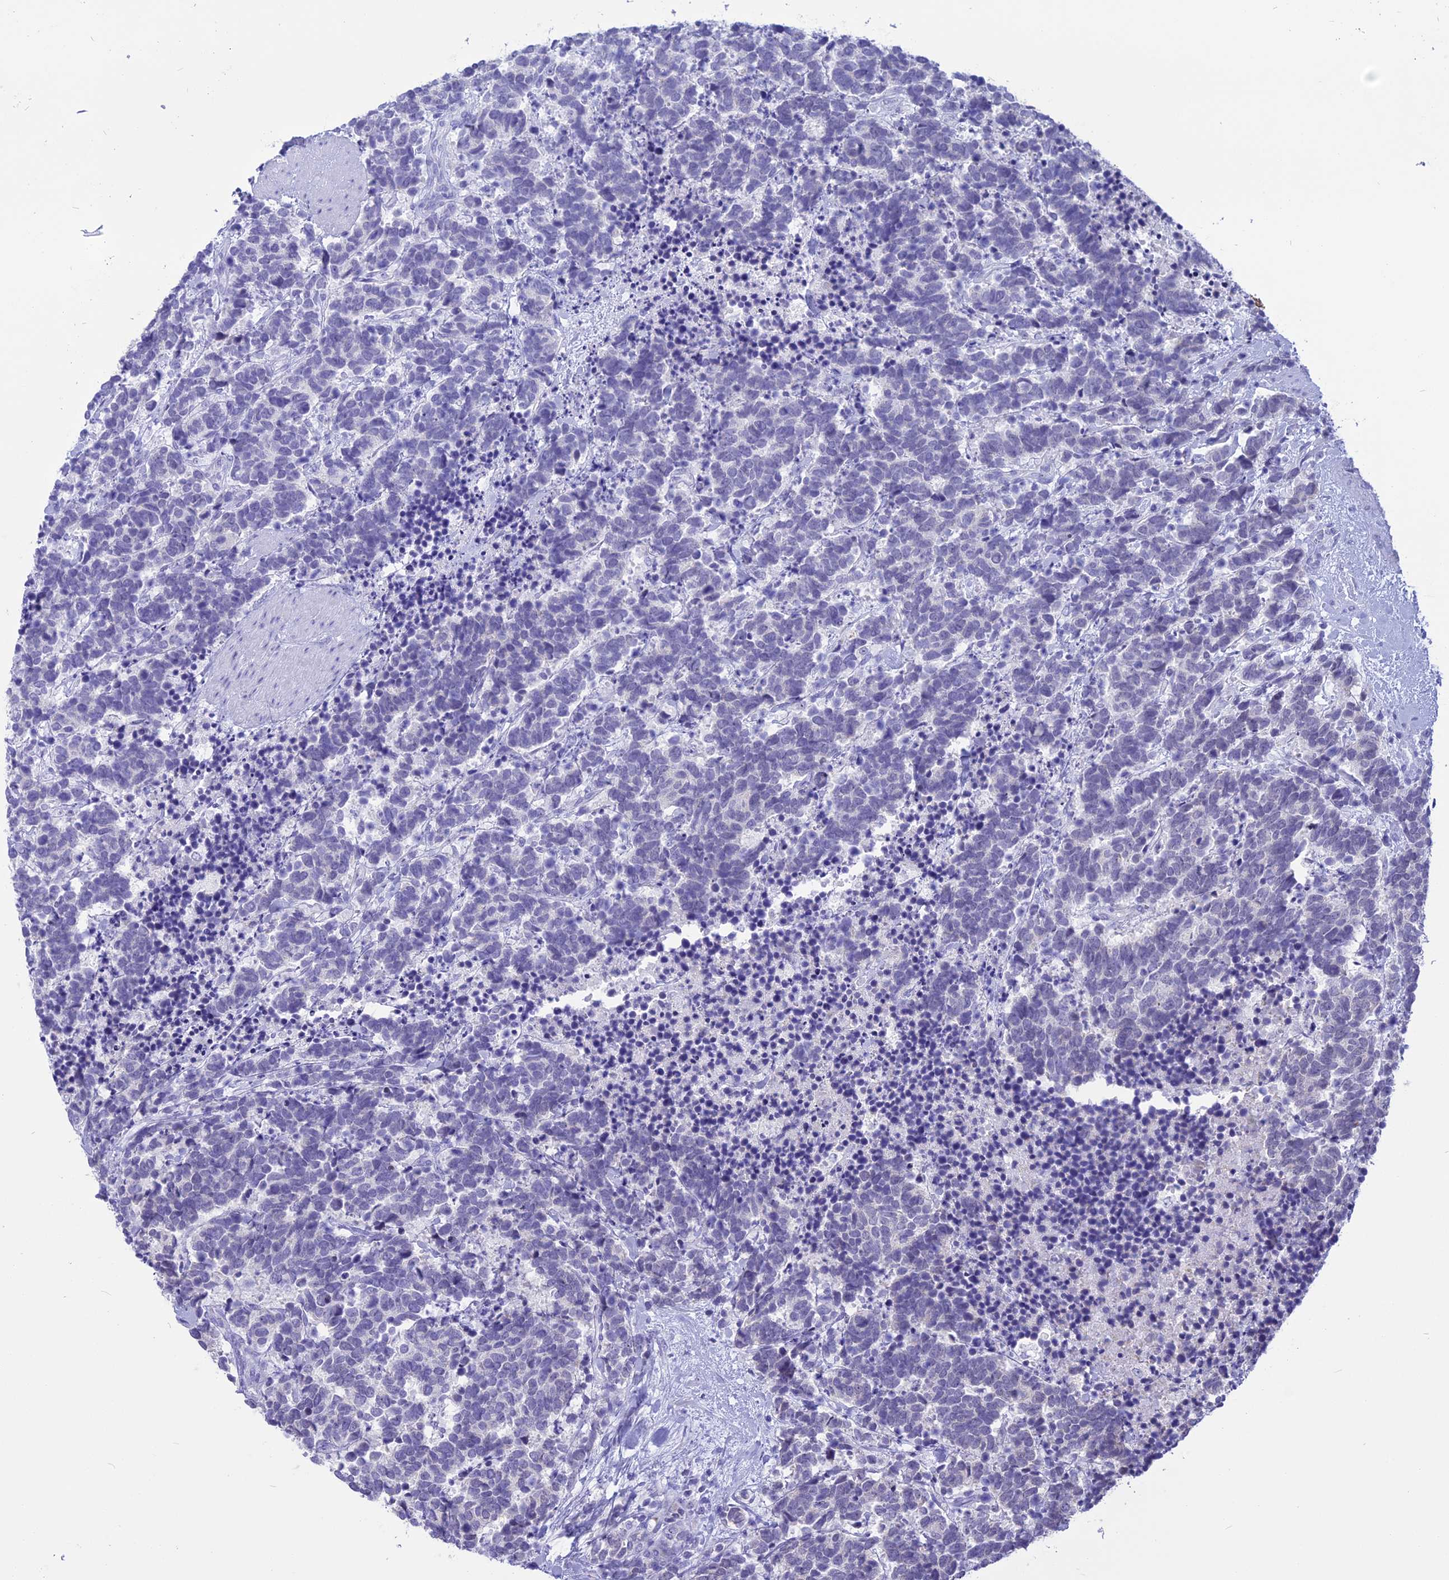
{"staining": {"intensity": "negative", "quantity": "none", "location": "none"}, "tissue": "carcinoid", "cell_type": "Tumor cells", "image_type": "cancer", "snomed": [{"axis": "morphology", "description": "Carcinoma, NOS"}, {"axis": "morphology", "description": "Carcinoid, malignant, NOS"}, {"axis": "topography", "description": "Prostate"}], "caption": "This is a histopathology image of immunohistochemistry (IHC) staining of carcinoid, which shows no positivity in tumor cells. (IHC, brightfield microscopy, high magnification).", "gene": "CMSS1", "patient": {"sex": "male", "age": 57}}